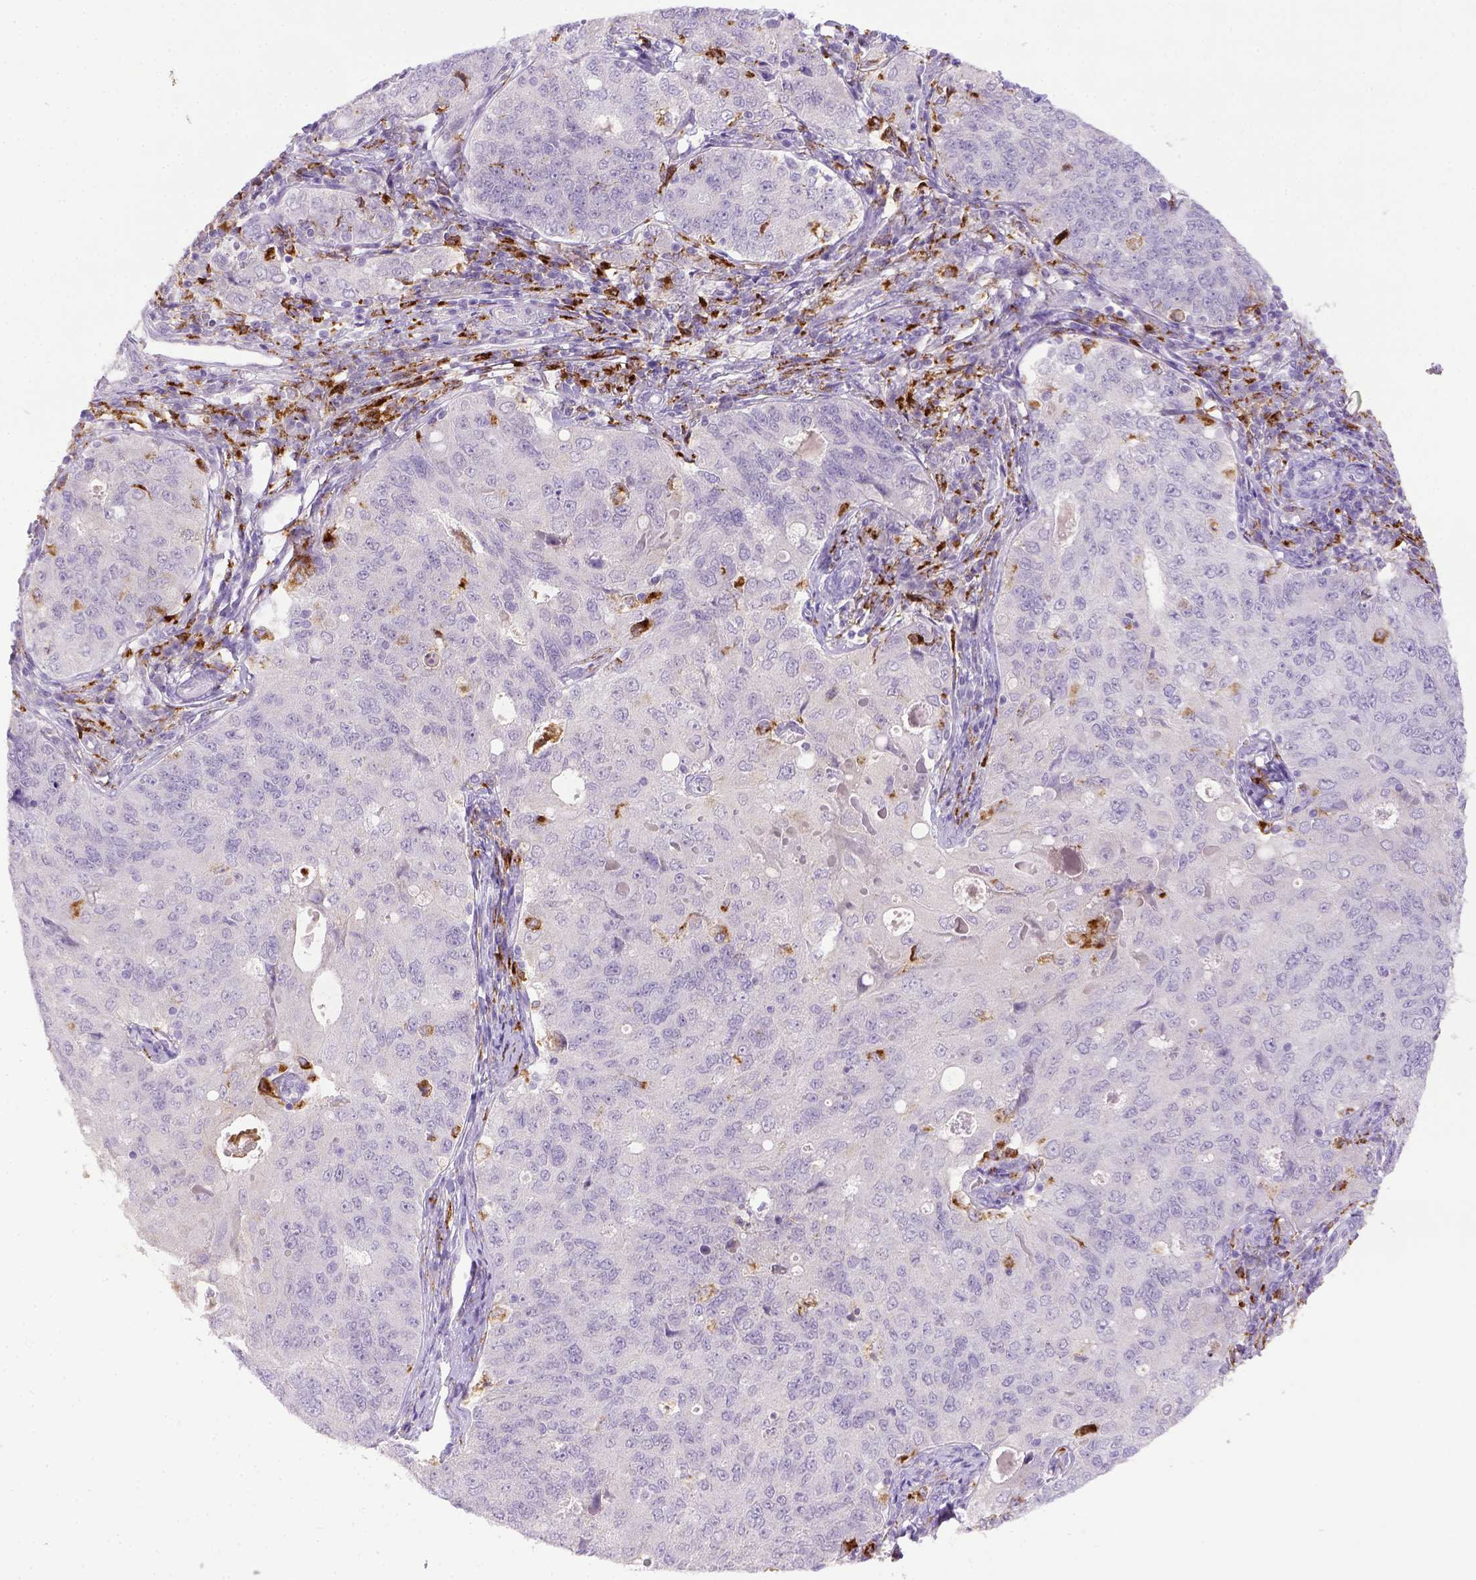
{"staining": {"intensity": "negative", "quantity": "none", "location": "none"}, "tissue": "endometrial cancer", "cell_type": "Tumor cells", "image_type": "cancer", "snomed": [{"axis": "morphology", "description": "Adenocarcinoma, NOS"}, {"axis": "topography", "description": "Endometrium"}], "caption": "Immunohistochemistry photomicrograph of adenocarcinoma (endometrial) stained for a protein (brown), which reveals no positivity in tumor cells. (Stains: DAB immunohistochemistry (IHC) with hematoxylin counter stain, Microscopy: brightfield microscopy at high magnification).", "gene": "CD68", "patient": {"sex": "female", "age": 43}}